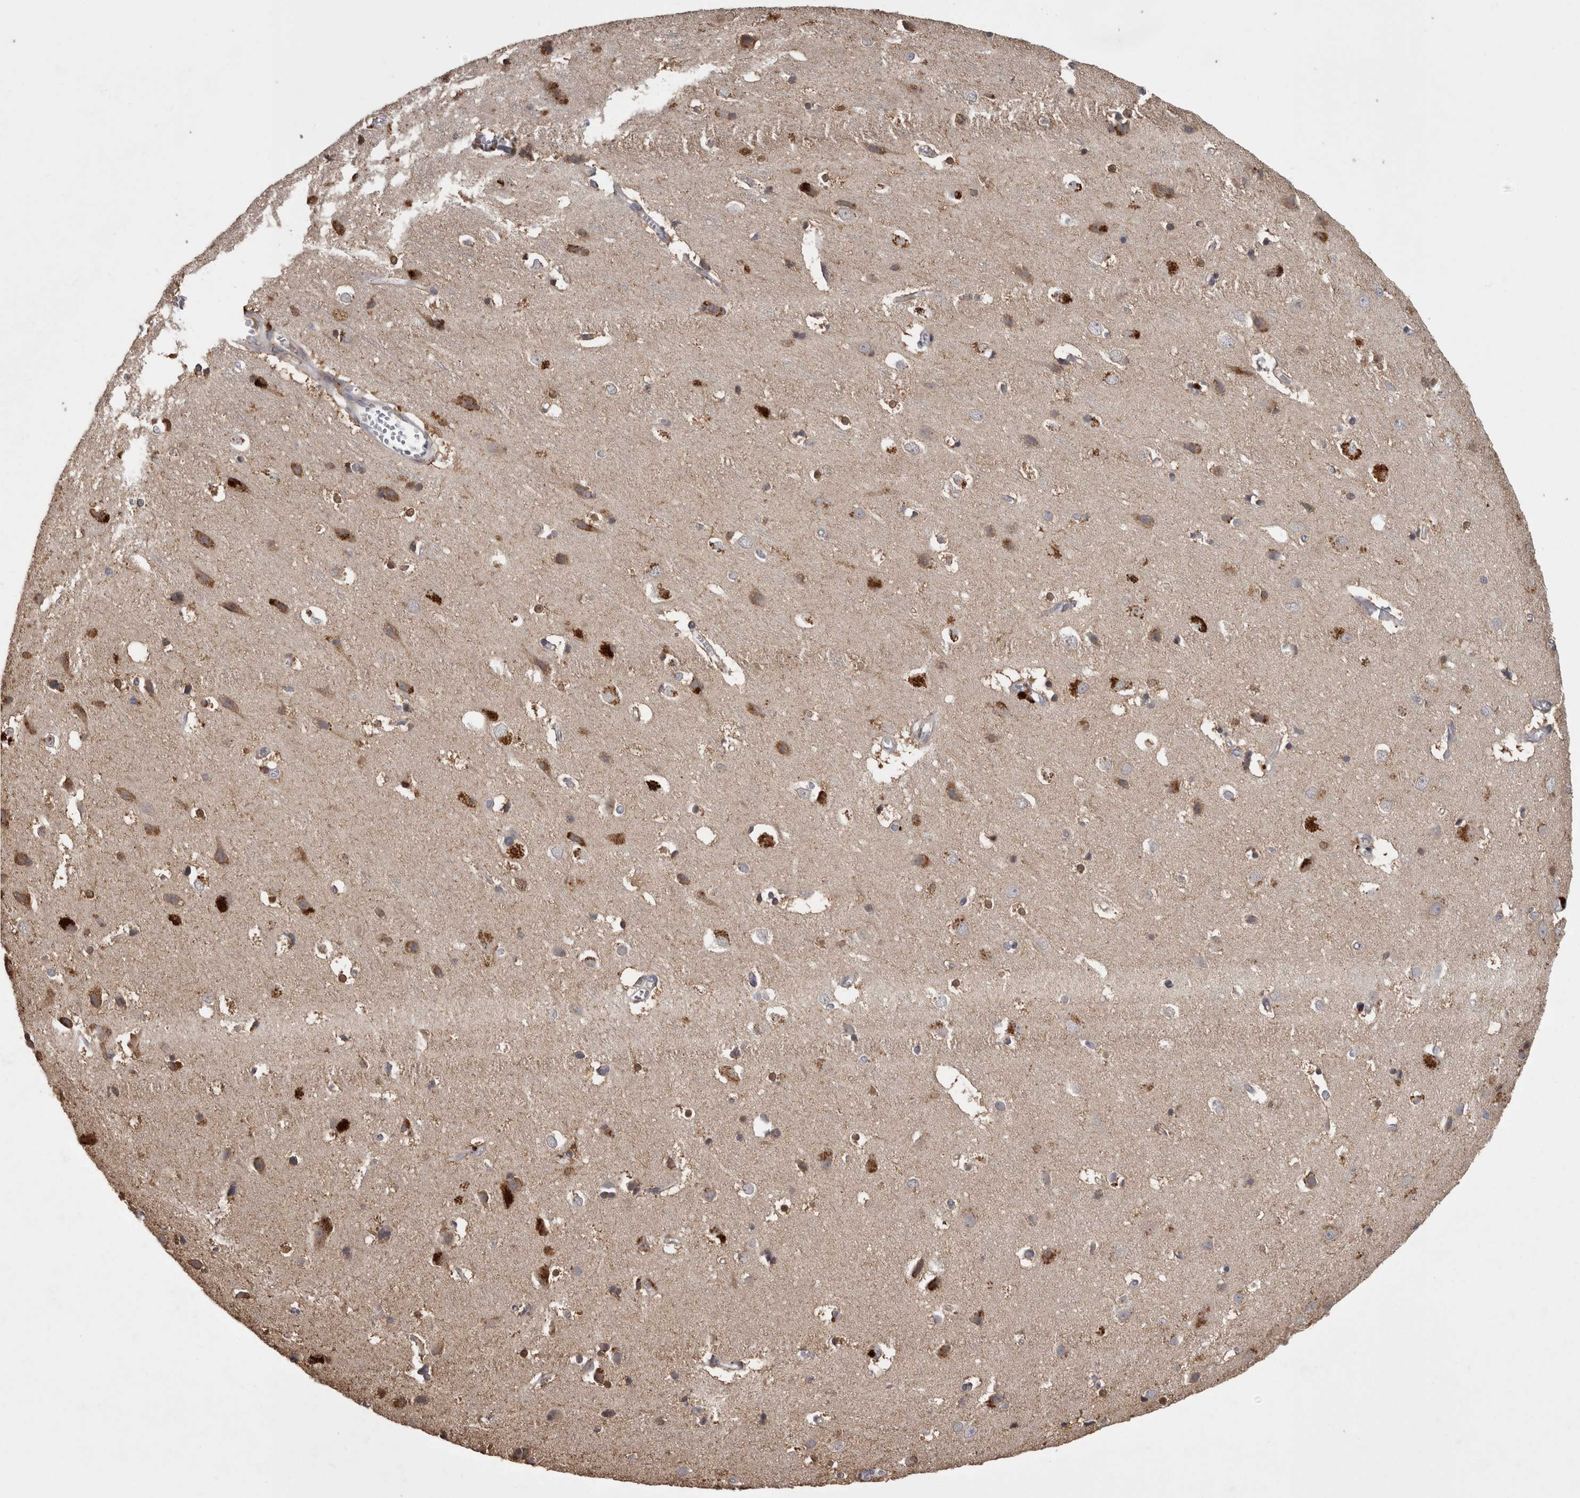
{"staining": {"intensity": "weak", "quantity": "<25%", "location": "cytoplasmic/membranous"}, "tissue": "cerebral cortex", "cell_type": "Endothelial cells", "image_type": "normal", "snomed": [{"axis": "morphology", "description": "Normal tissue, NOS"}, {"axis": "topography", "description": "Cerebral cortex"}], "caption": "This is an immunohistochemistry photomicrograph of unremarkable human cerebral cortex. There is no staining in endothelial cells.", "gene": "PCM1", "patient": {"sex": "male", "age": 54}}